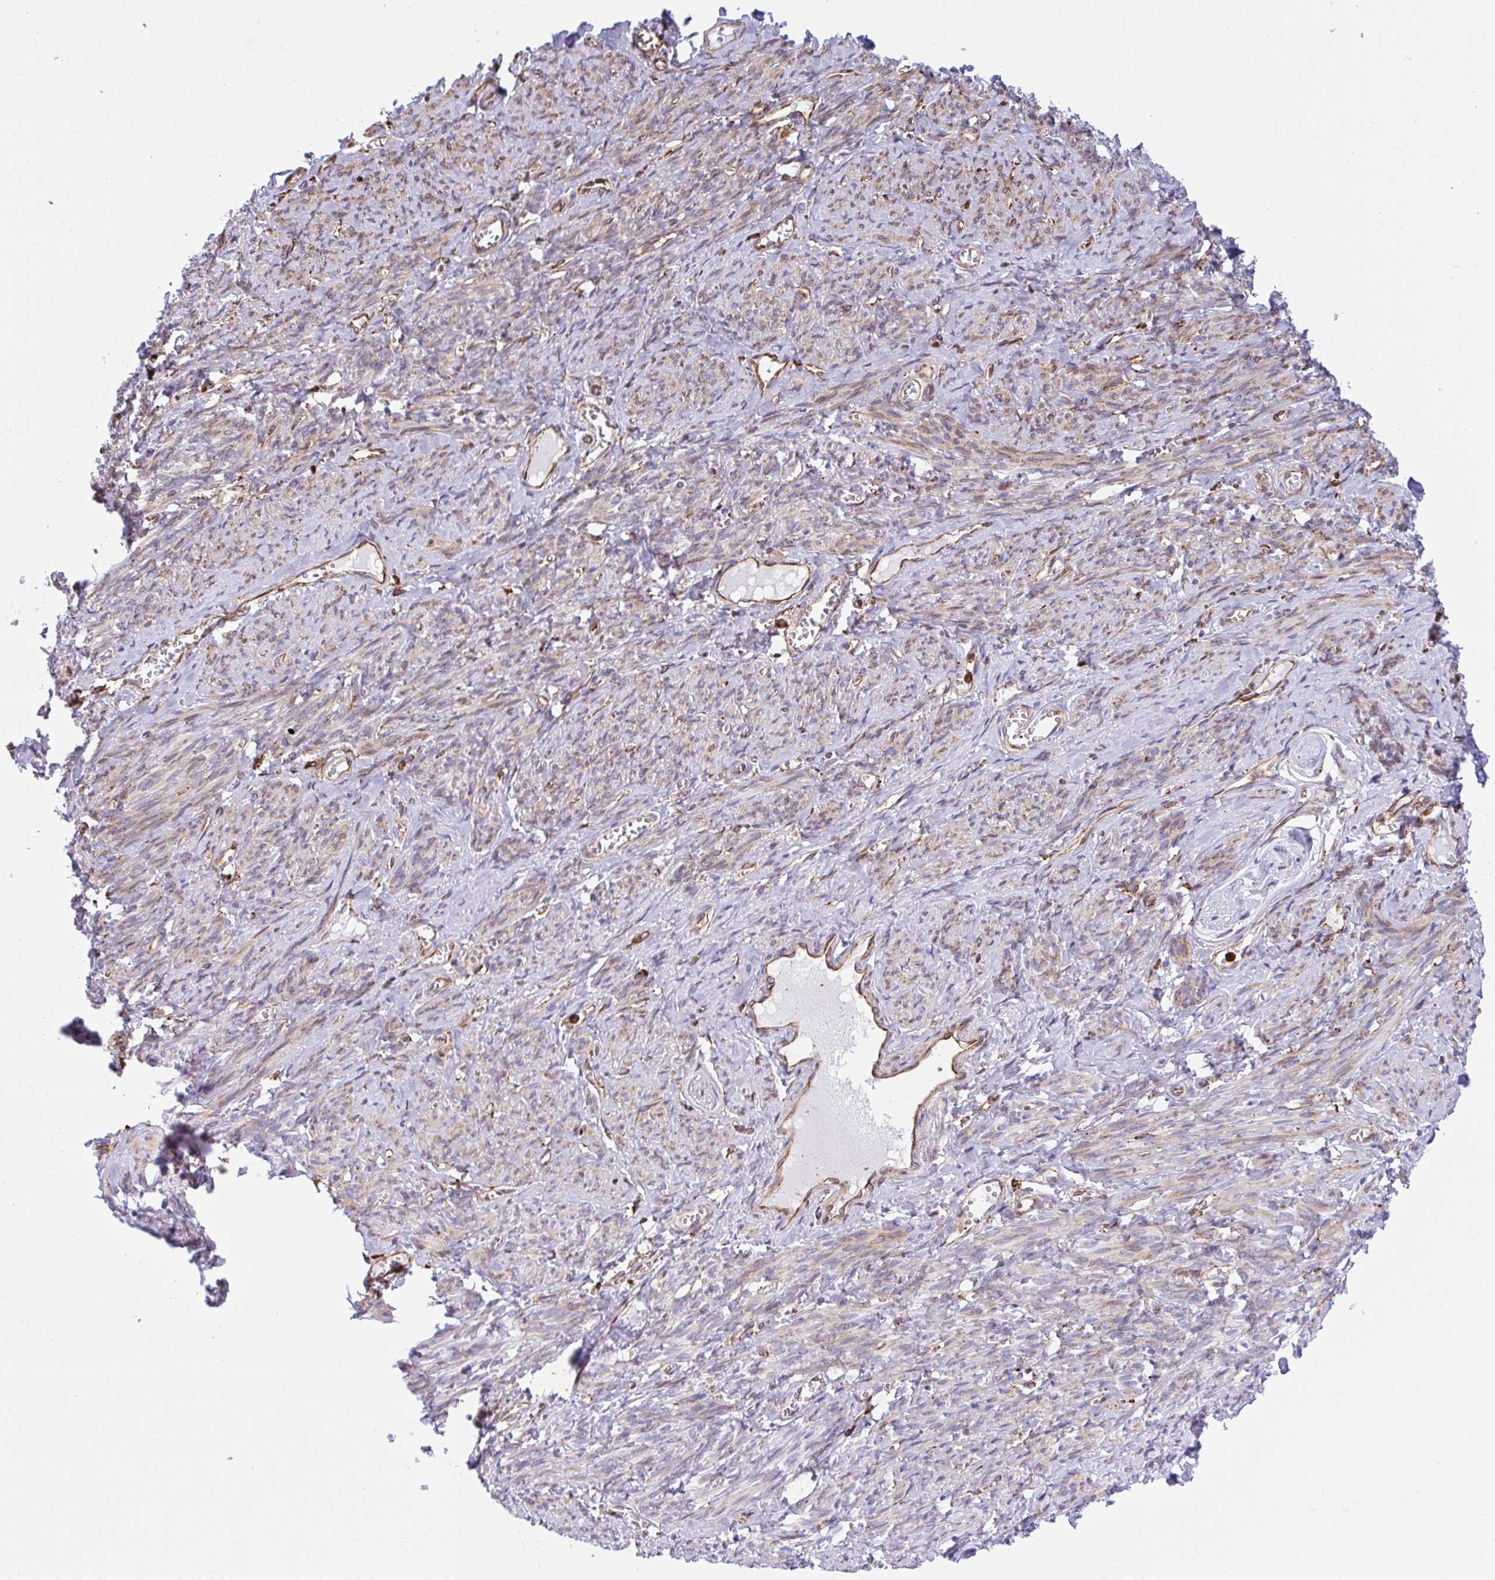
{"staining": {"intensity": "weak", "quantity": "25%-75%", "location": "cytoplasmic/membranous,nuclear"}, "tissue": "smooth muscle", "cell_type": "Smooth muscle cells", "image_type": "normal", "snomed": [{"axis": "morphology", "description": "Normal tissue, NOS"}, {"axis": "topography", "description": "Smooth muscle"}], "caption": "Smooth muscle stained with a brown dye reveals weak cytoplasmic/membranous,nuclear positive expression in approximately 25%-75% of smooth muscle cells.", "gene": "CLGN", "patient": {"sex": "female", "age": 65}}